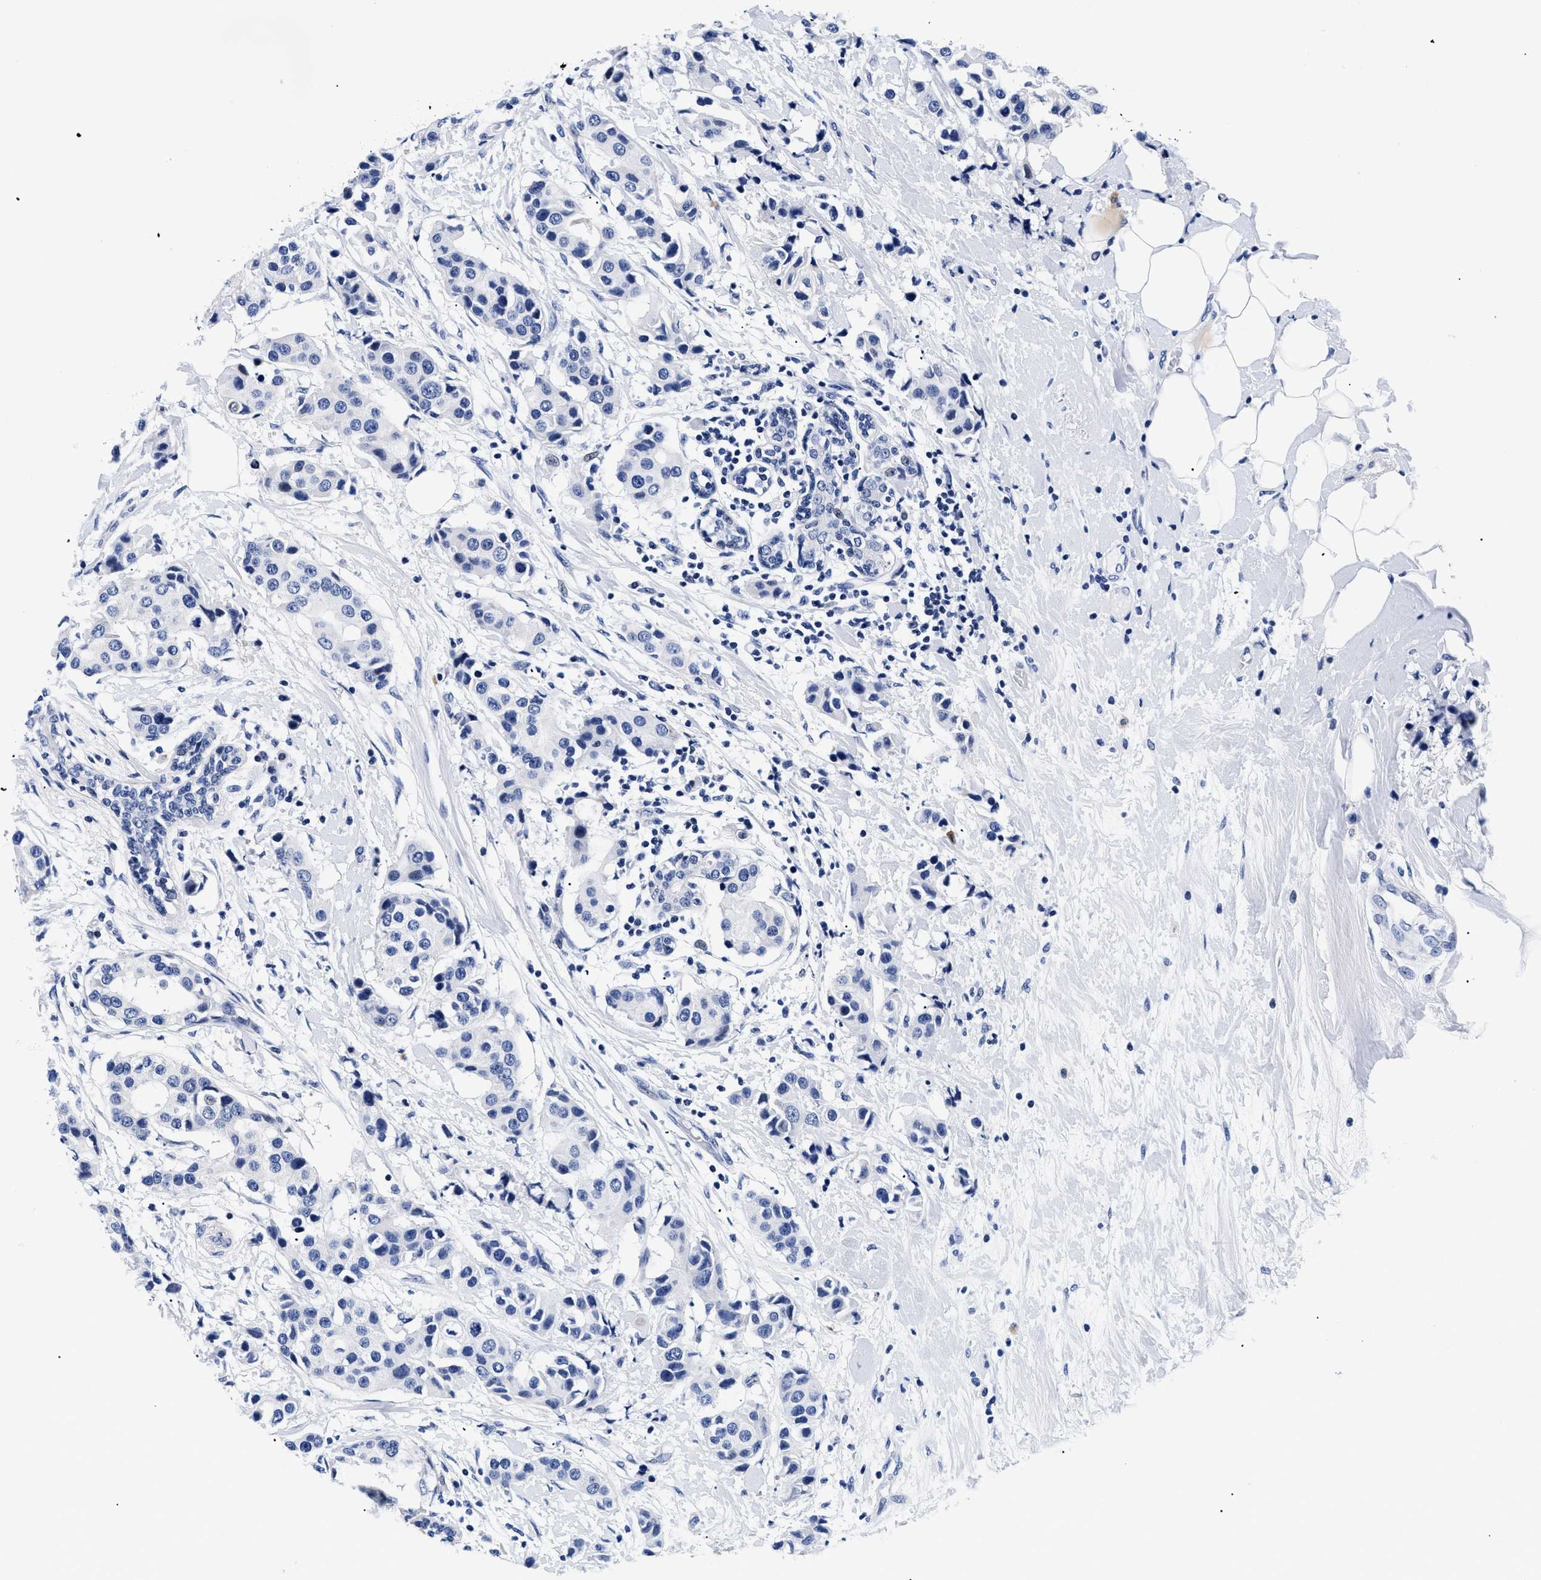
{"staining": {"intensity": "negative", "quantity": "none", "location": "none"}, "tissue": "breast cancer", "cell_type": "Tumor cells", "image_type": "cancer", "snomed": [{"axis": "morphology", "description": "Normal tissue, NOS"}, {"axis": "morphology", "description": "Duct carcinoma"}, {"axis": "topography", "description": "Breast"}], "caption": "Micrograph shows no protein positivity in tumor cells of breast intraductal carcinoma tissue.", "gene": "SHD", "patient": {"sex": "female", "age": 39}}